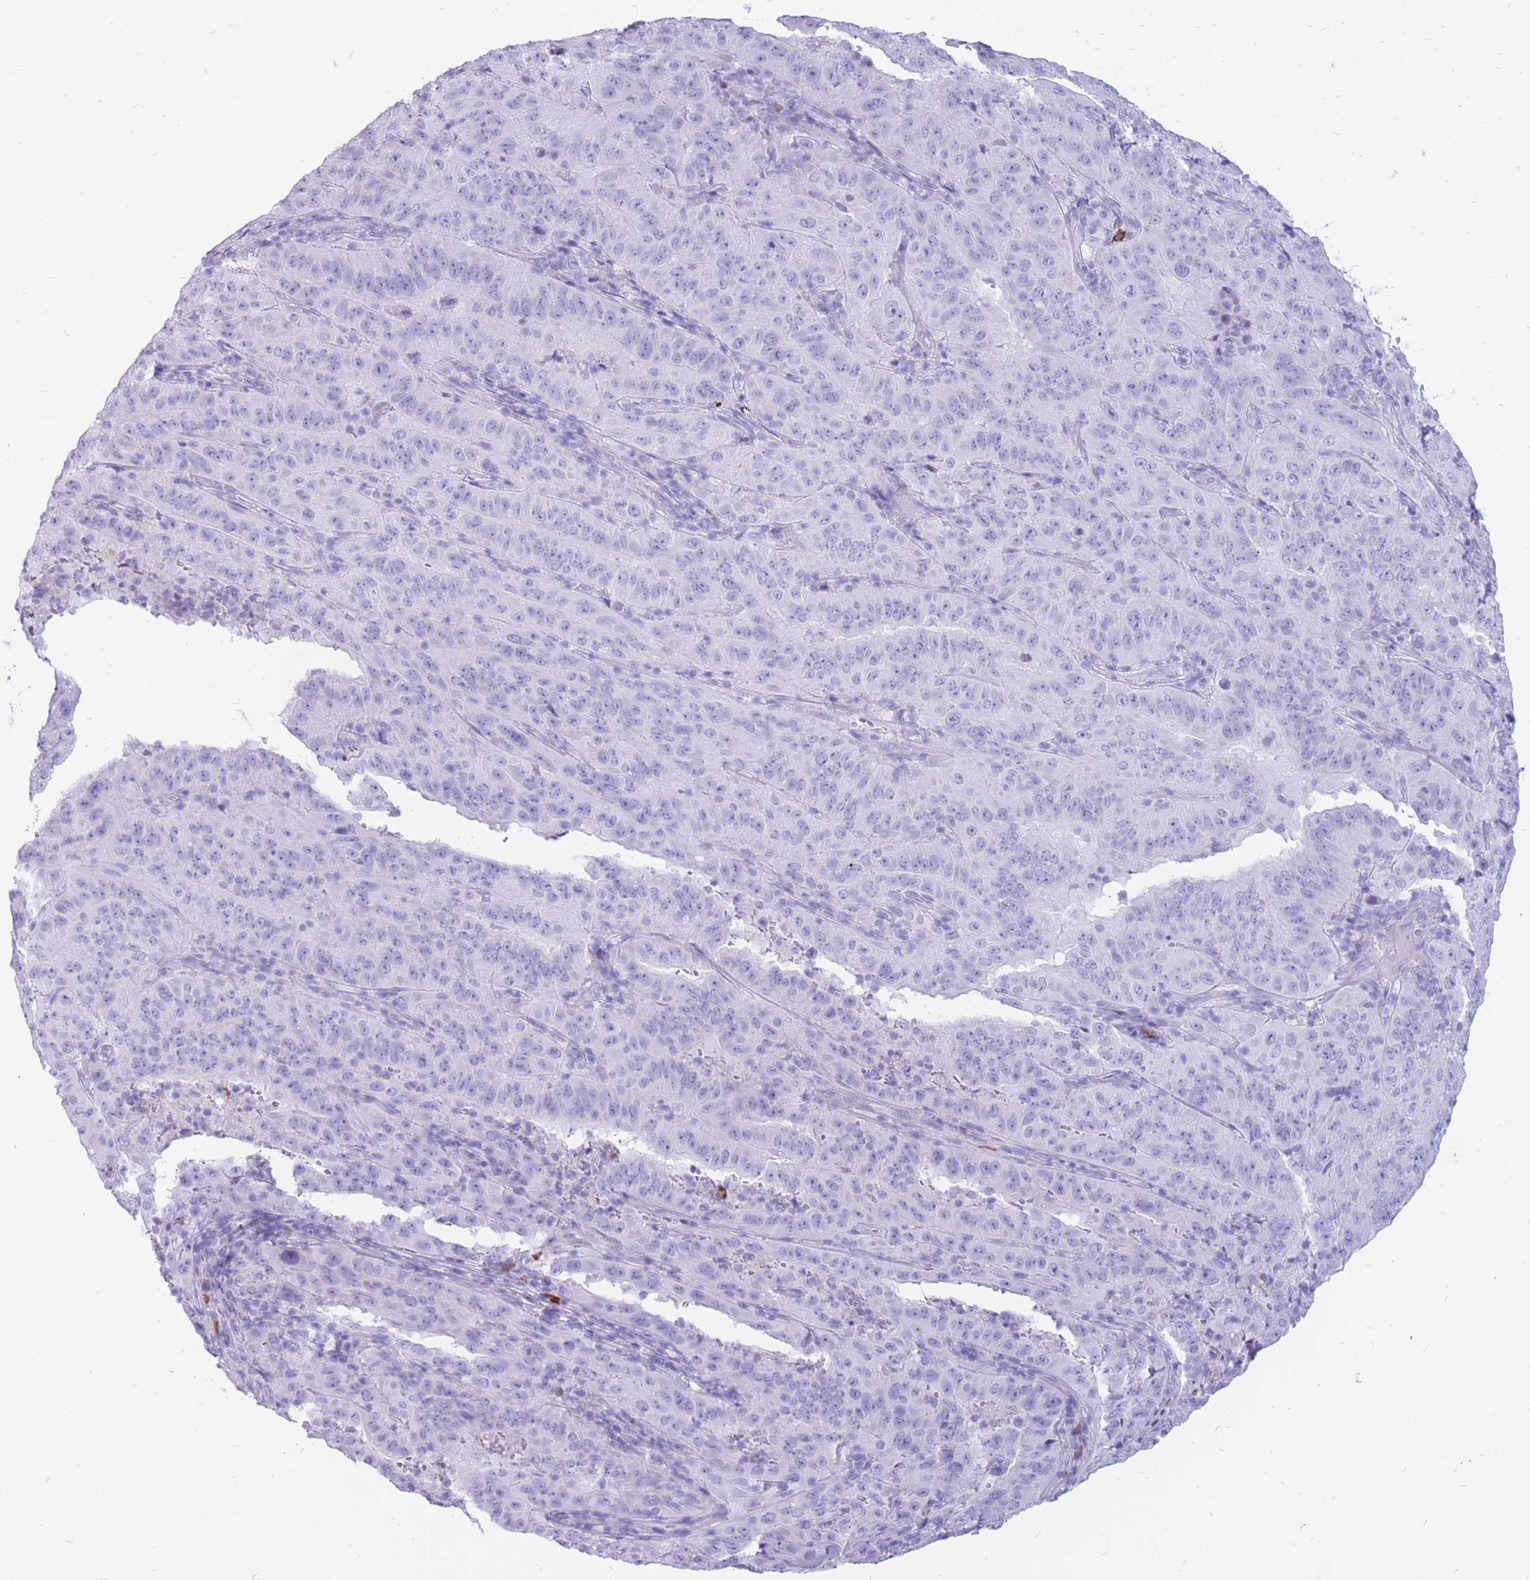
{"staining": {"intensity": "negative", "quantity": "none", "location": "none"}, "tissue": "pancreatic cancer", "cell_type": "Tumor cells", "image_type": "cancer", "snomed": [{"axis": "morphology", "description": "Adenocarcinoma, NOS"}, {"axis": "topography", "description": "Pancreas"}], "caption": "Tumor cells are negative for brown protein staining in pancreatic adenocarcinoma. (DAB (3,3'-diaminobenzidine) immunohistochemistry (IHC) visualized using brightfield microscopy, high magnification).", "gene": "ZFP37", "patient": {"sex": "male", "age": 63}}